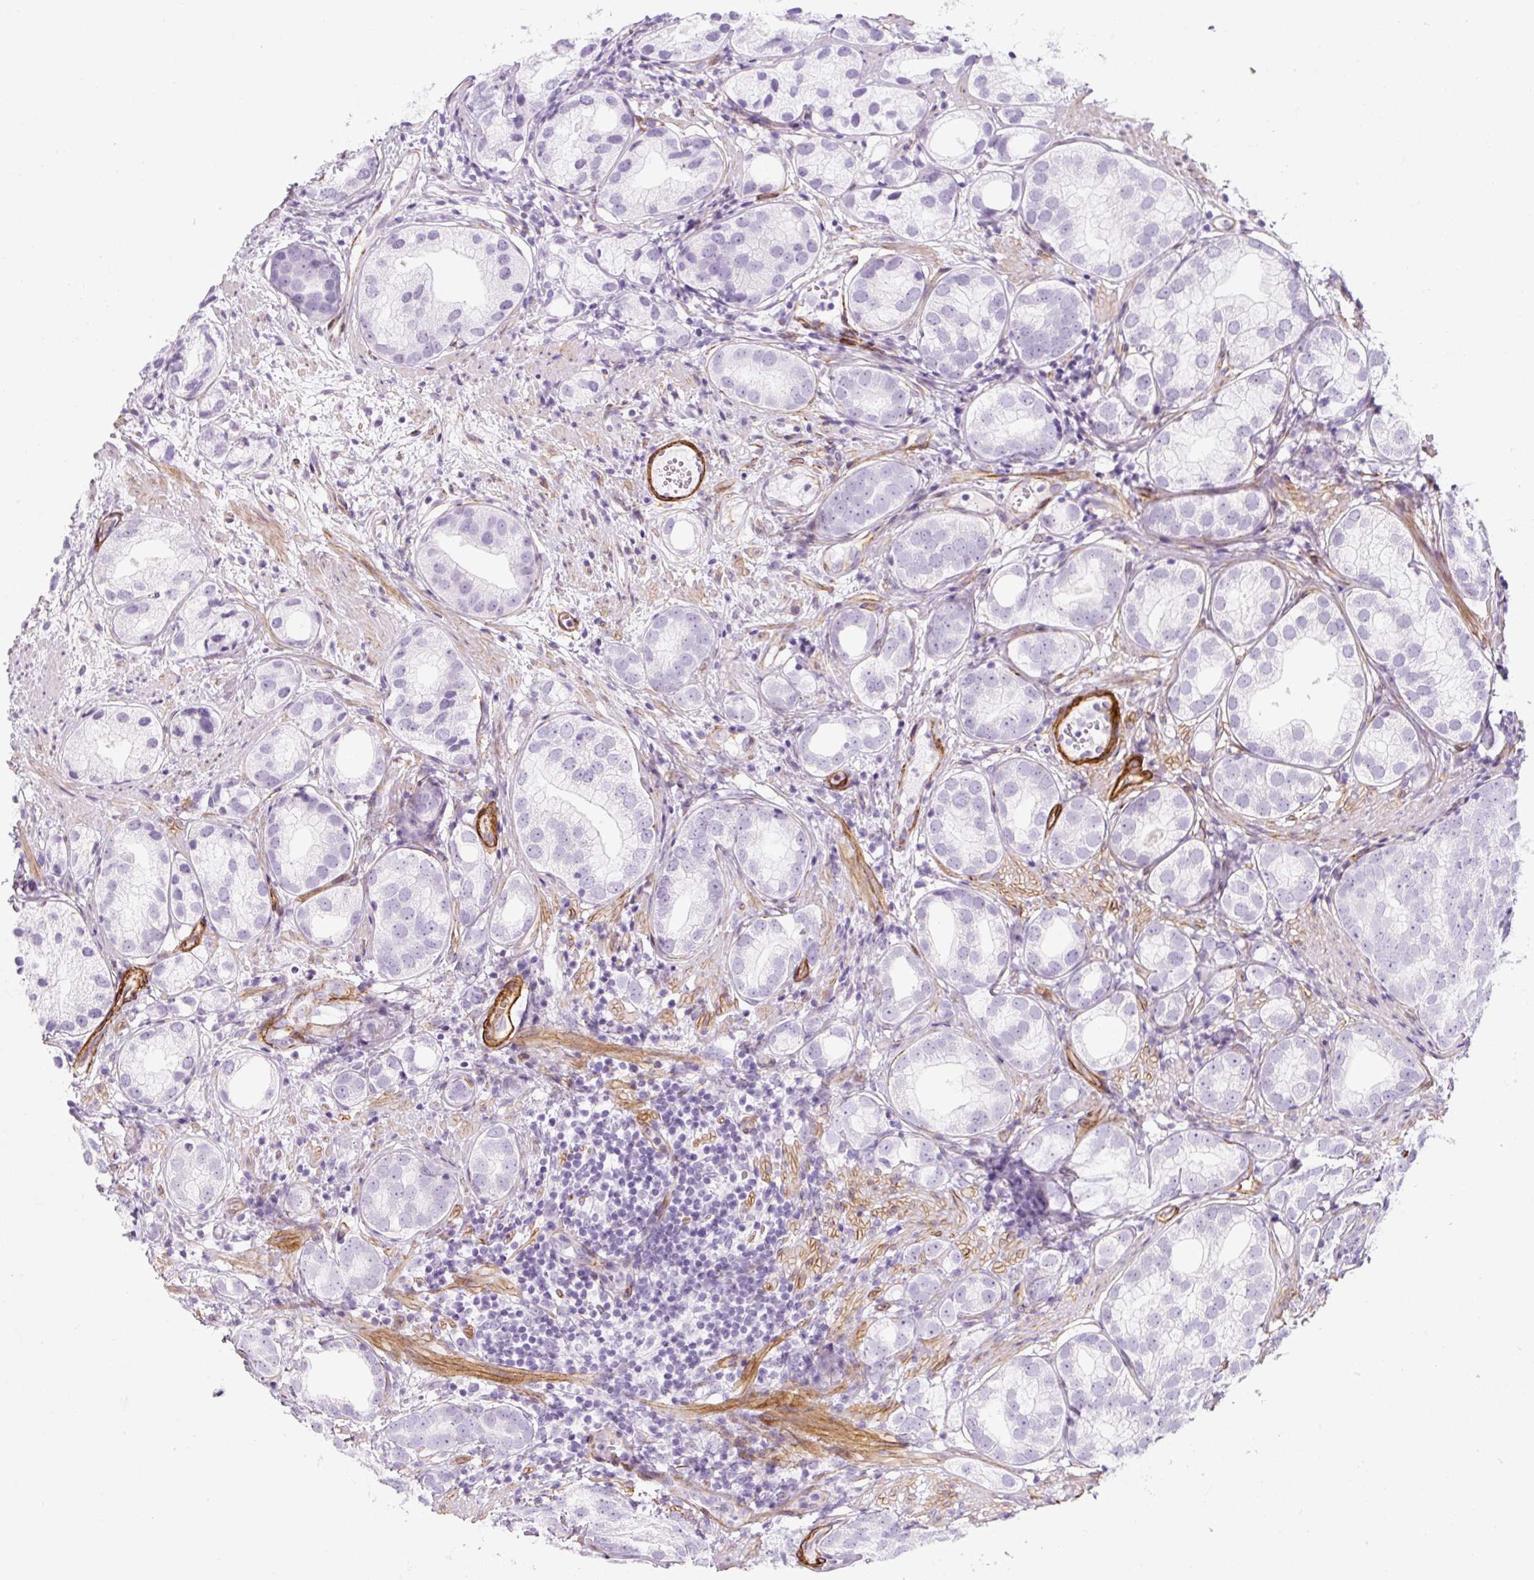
{"staining": {"intensity": "negative", "quantity": "none", "location": "none"}, "tissue": "prostate cancer", "cell_type": "Tumor cells", "image_type": "cancer", "snomed": [{"axis": "morphology", "description": "Adenocarcinoma, High grade"}, {"axis": "topography", "description": "Prostate"}], "caption": "IHC micrograph of prostate cancer (adenocarcinoma (high-grade)) stained for a protein (brown), which shows no staining in tumor cells.", "gene": "CAVIN3", "patient": {"sex": "male", "age": 82}}